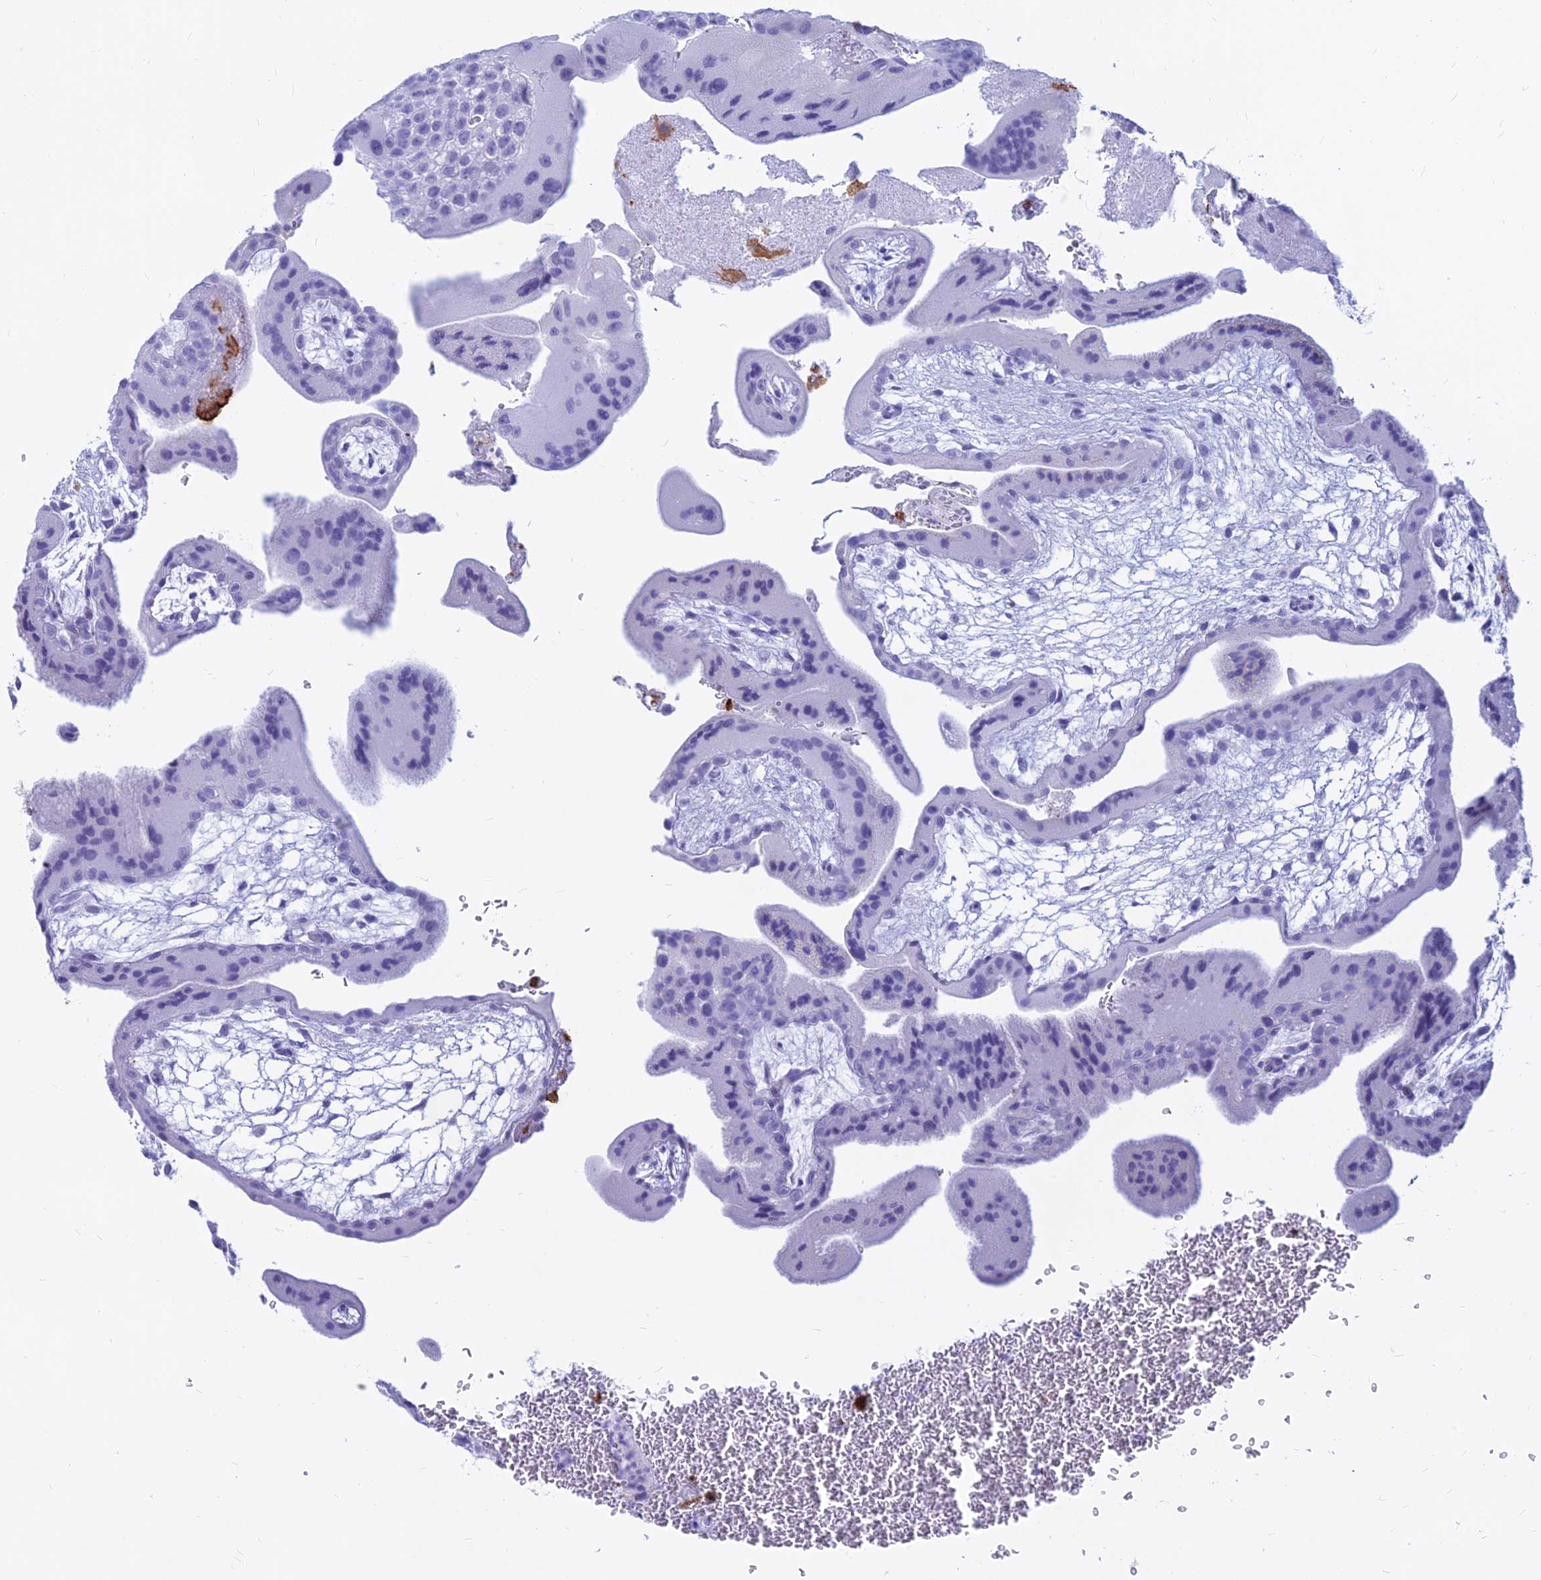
{"staining": {"intensity": "negative", "quantity": "none", "location": "none"}, "tissue": "placenta", "cell_type": "Decidual cells", "image_type": "normal", "snomed": [{"axis": "morphology", "description": "Normal tissue, NOS"}, {"axis": "topography", "description": "Placenta"}], "caption": "Immunohistochemical staining of benign human placenta exhibits no significant positivity in decidual cells.", "gene": "HLA", "patient": {"sex": "female", "age": 35}}